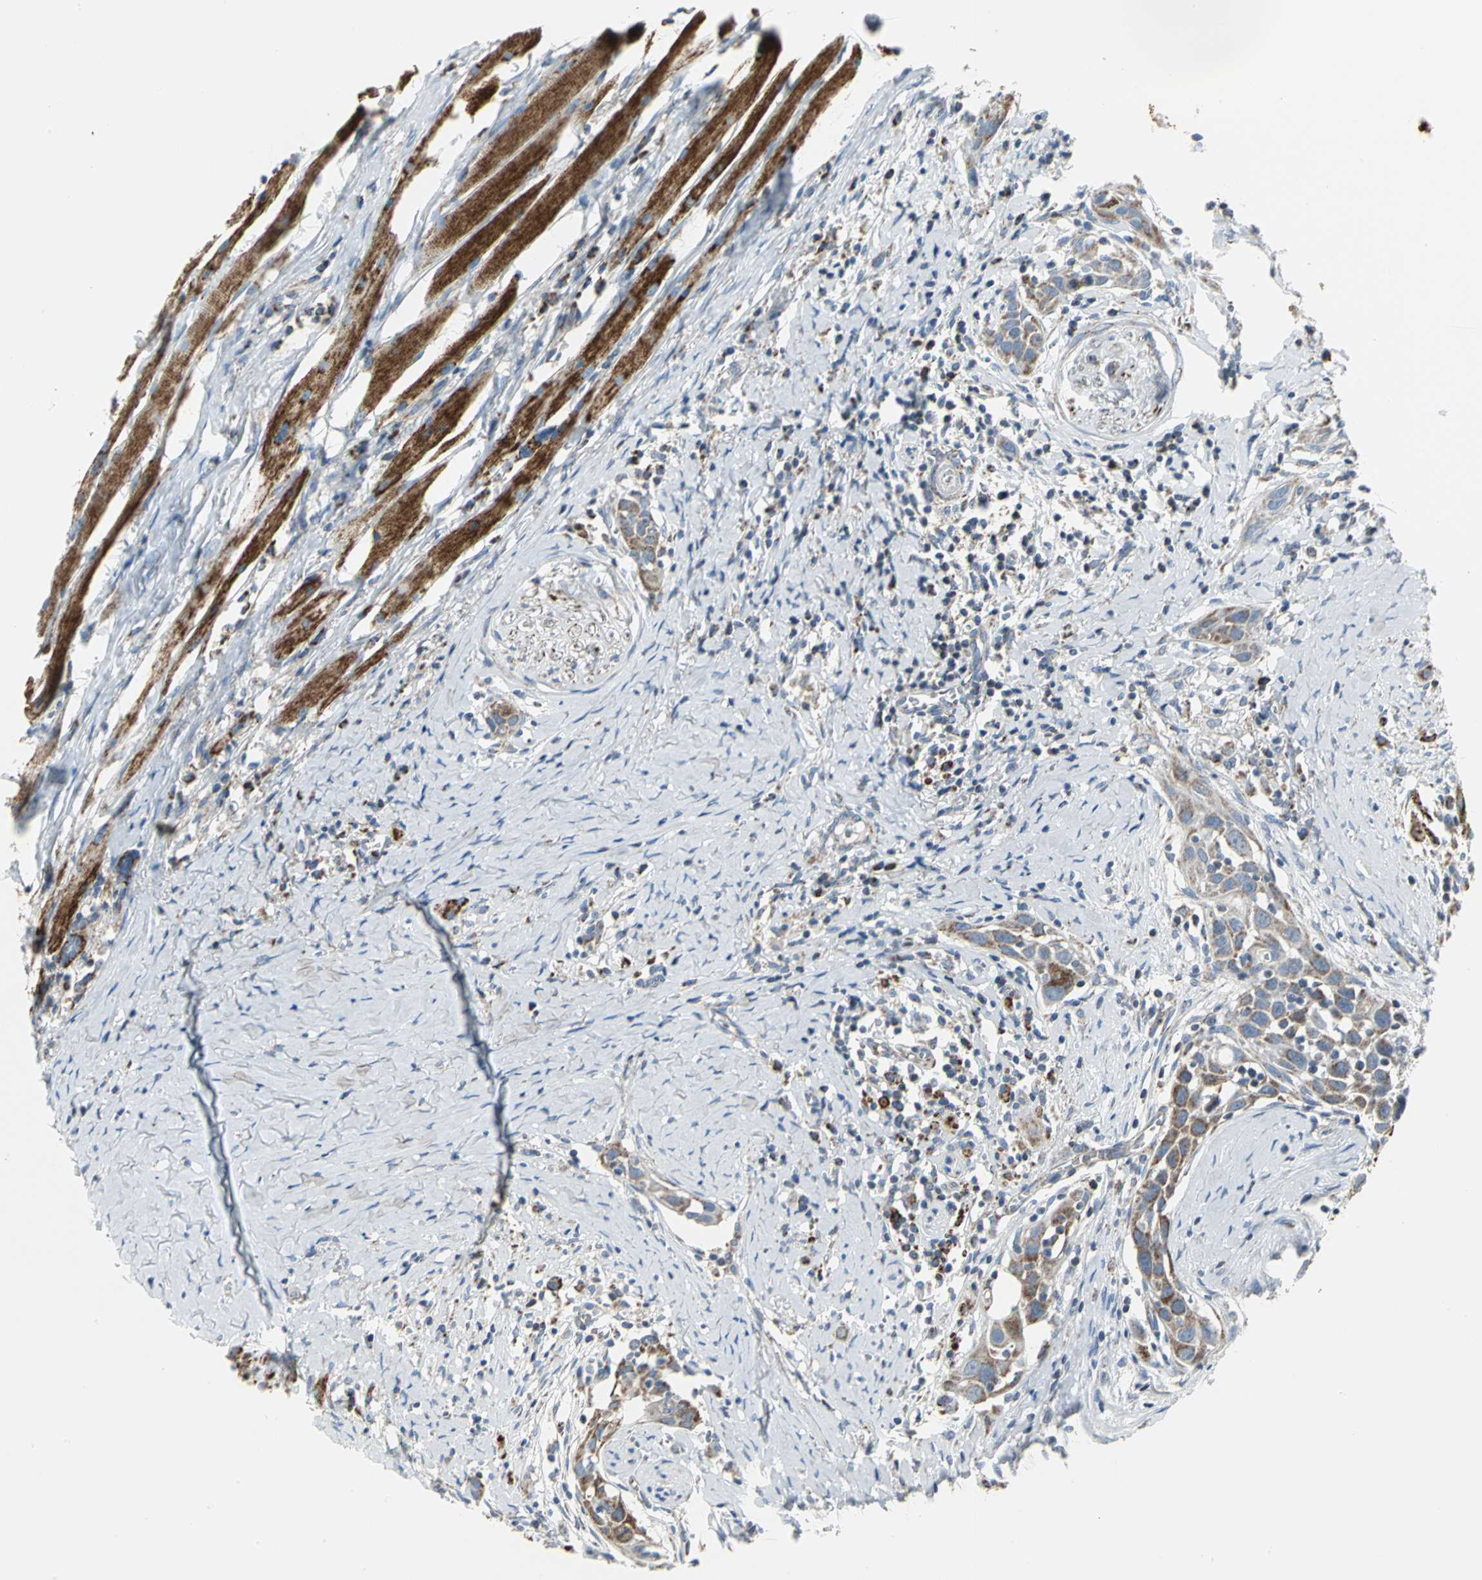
{"staining": {"intensity": "moderate", "quantity": "25%-75%", "location": "cytoplasmic/membranous"}, "tissue": "head and neck cancer", "cell_type": "Tumor cells", "image_type": "cancer", "snomed": [{"axis": "morphology", "description": "Normal tissue, NOS"}, {"axis": "morphology", "description": "Squamous cell carcinoma, NOS"}, {"axis": "topography", "description": "Oral tissue"}, {"axis": "topography", "description": "Head-Neck"}], "caption": "Moderate cytoplasmic/membranous protein staining is identified in approximately 25%-75% of tumor cells in head and neck cancer.", "gene": "NTRK1", "patient": {"sex": "female", "age": 50}}